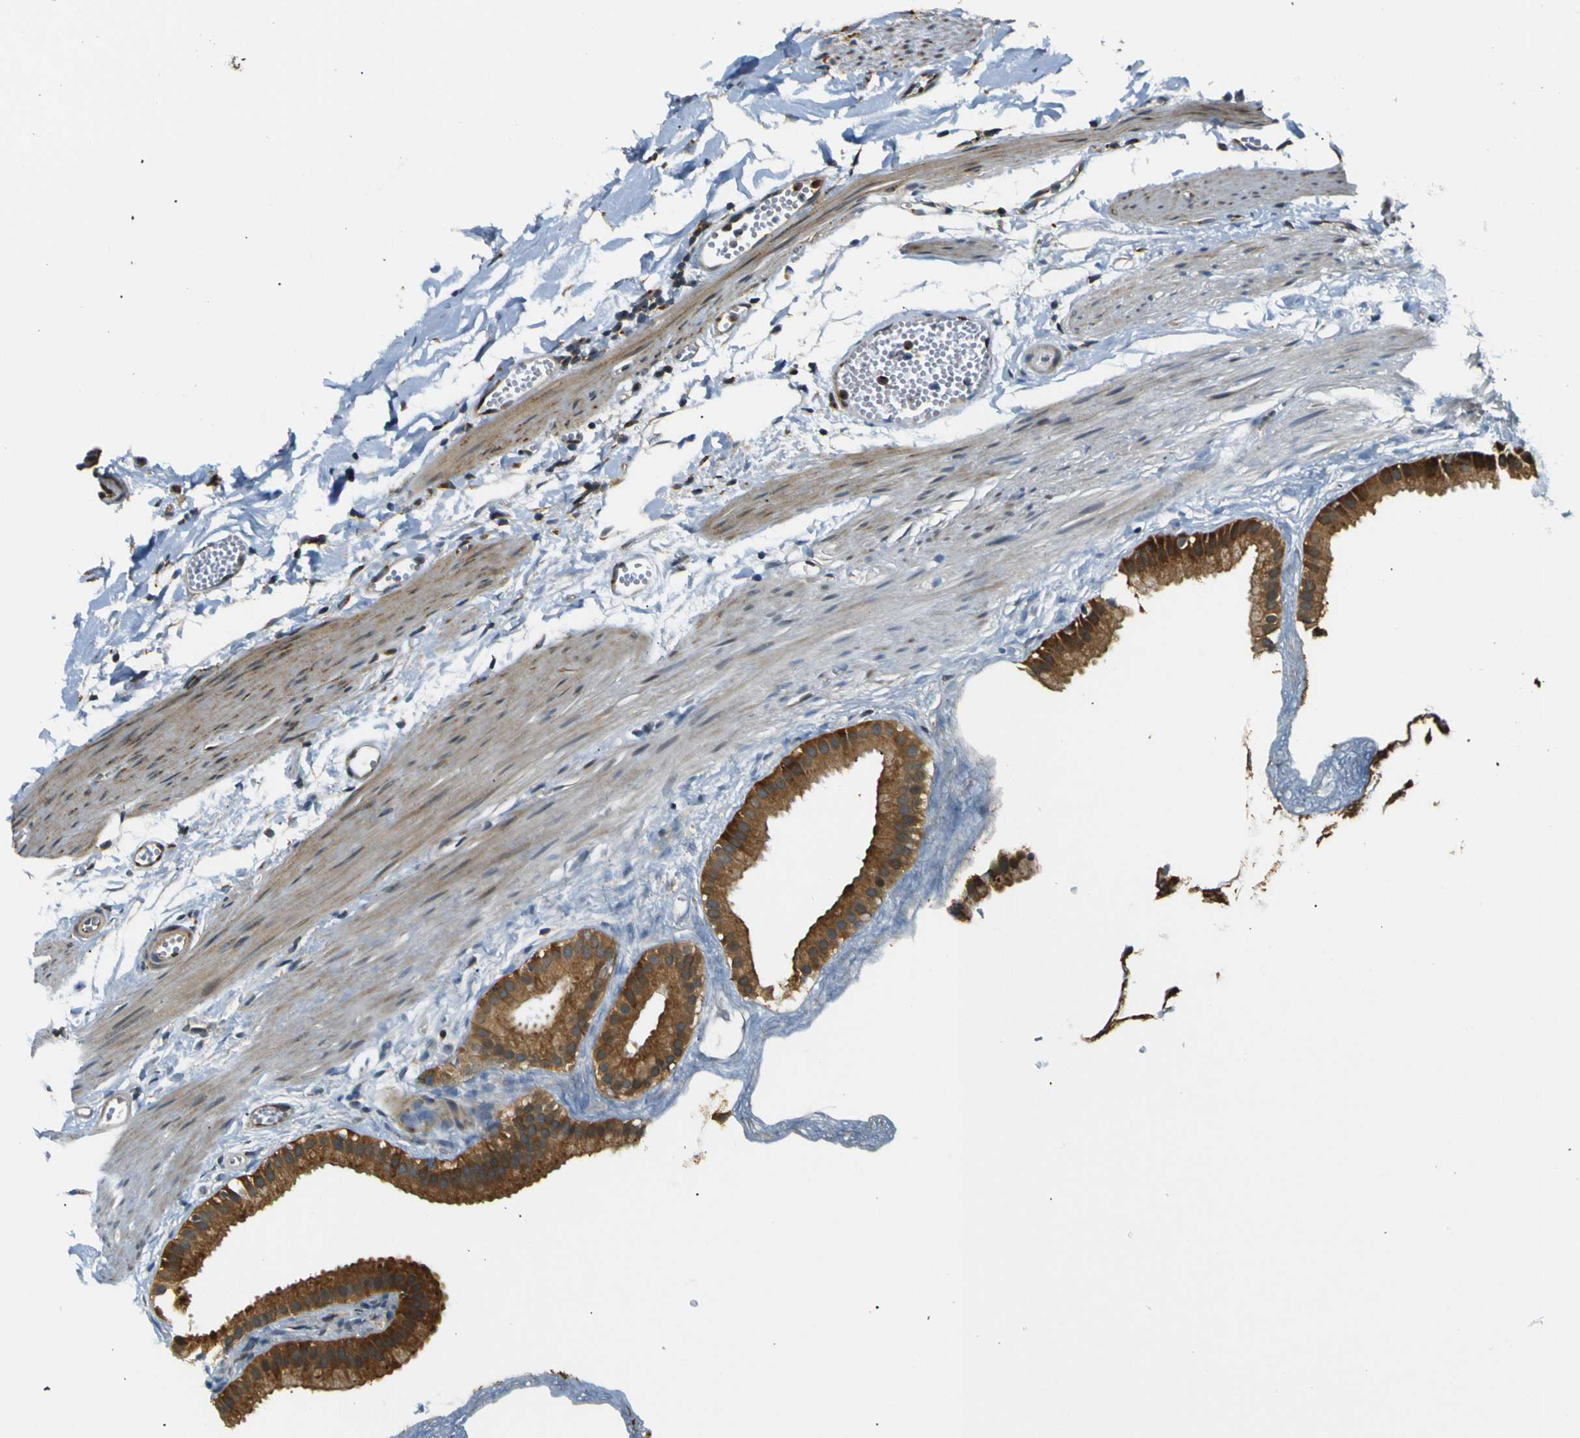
{"staining": {"intensity": "strong", "quantity": ">75%", "location": "cytoplasmic/membranous"}, "tissue": "gallbladder", "cell_type": "Glandular cells", "image_type": "normal", "snomed": [{"axis": "morphology", "description": "Normal tissue, NOS"}, {"axis": "topography", "description": "Gallbladder"}], "caption": "Brown immunohistochemical staining in benign human gallbladder exhibits strong cytoplasmic/membranous staining in about >75% of glandular cells. Using DAB (3,3'-diaminobenzidine) (brown) and hematoxylin (blue) stains, captured at high magnification using brightfield microscopy.", "gene": "ABCE1", "patient": {"sex": "female", "age": 64}}